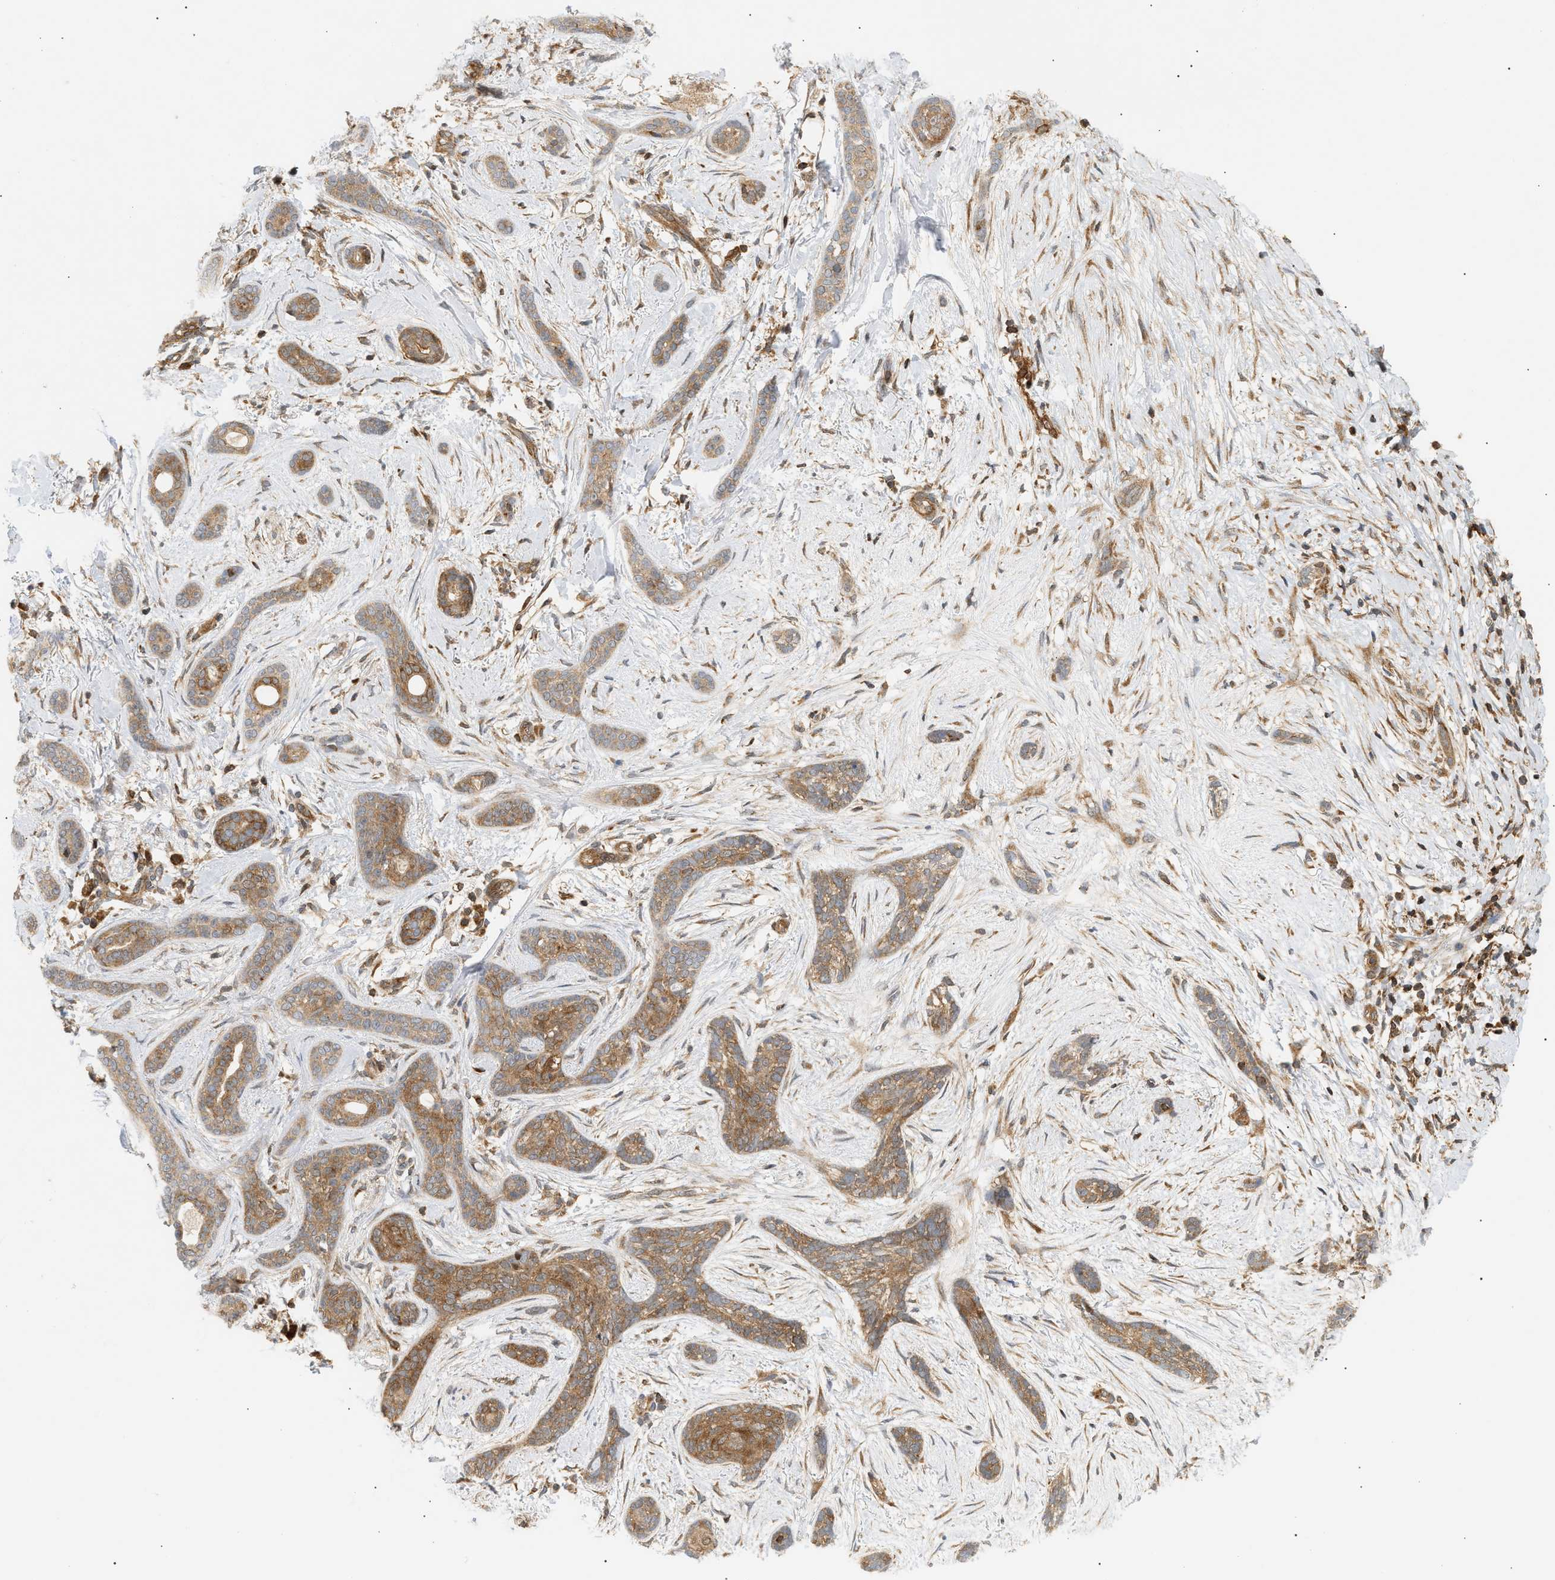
{"staining": {"intensity": "moderate", "quantity": ">75%", "location": "cytoplasmic/membranous"}, "tissue": "skin cancer", "cell_type": "Tumor cells", "image_type": "cancer", "snomed": [{"axis": "morphology", "description": "Basal cell carcinoma"}, {"axis": "morphology", "description": "Adnexal tumor, benign"}, {"axis": "topography", "description": "Skin"}], "caption": "Skin basal cell carcinoma tissue demonstrates moderate cytoplasmic/membranous expression in about >75% of tumor cells, visualized by immunohistochemistry. (DAB (3,3'-diaminobenzidine) IHC with brightfield microscopy, high magnification).", "gene": "SHC1", "patient": {"sex": "female", "age": 42}}